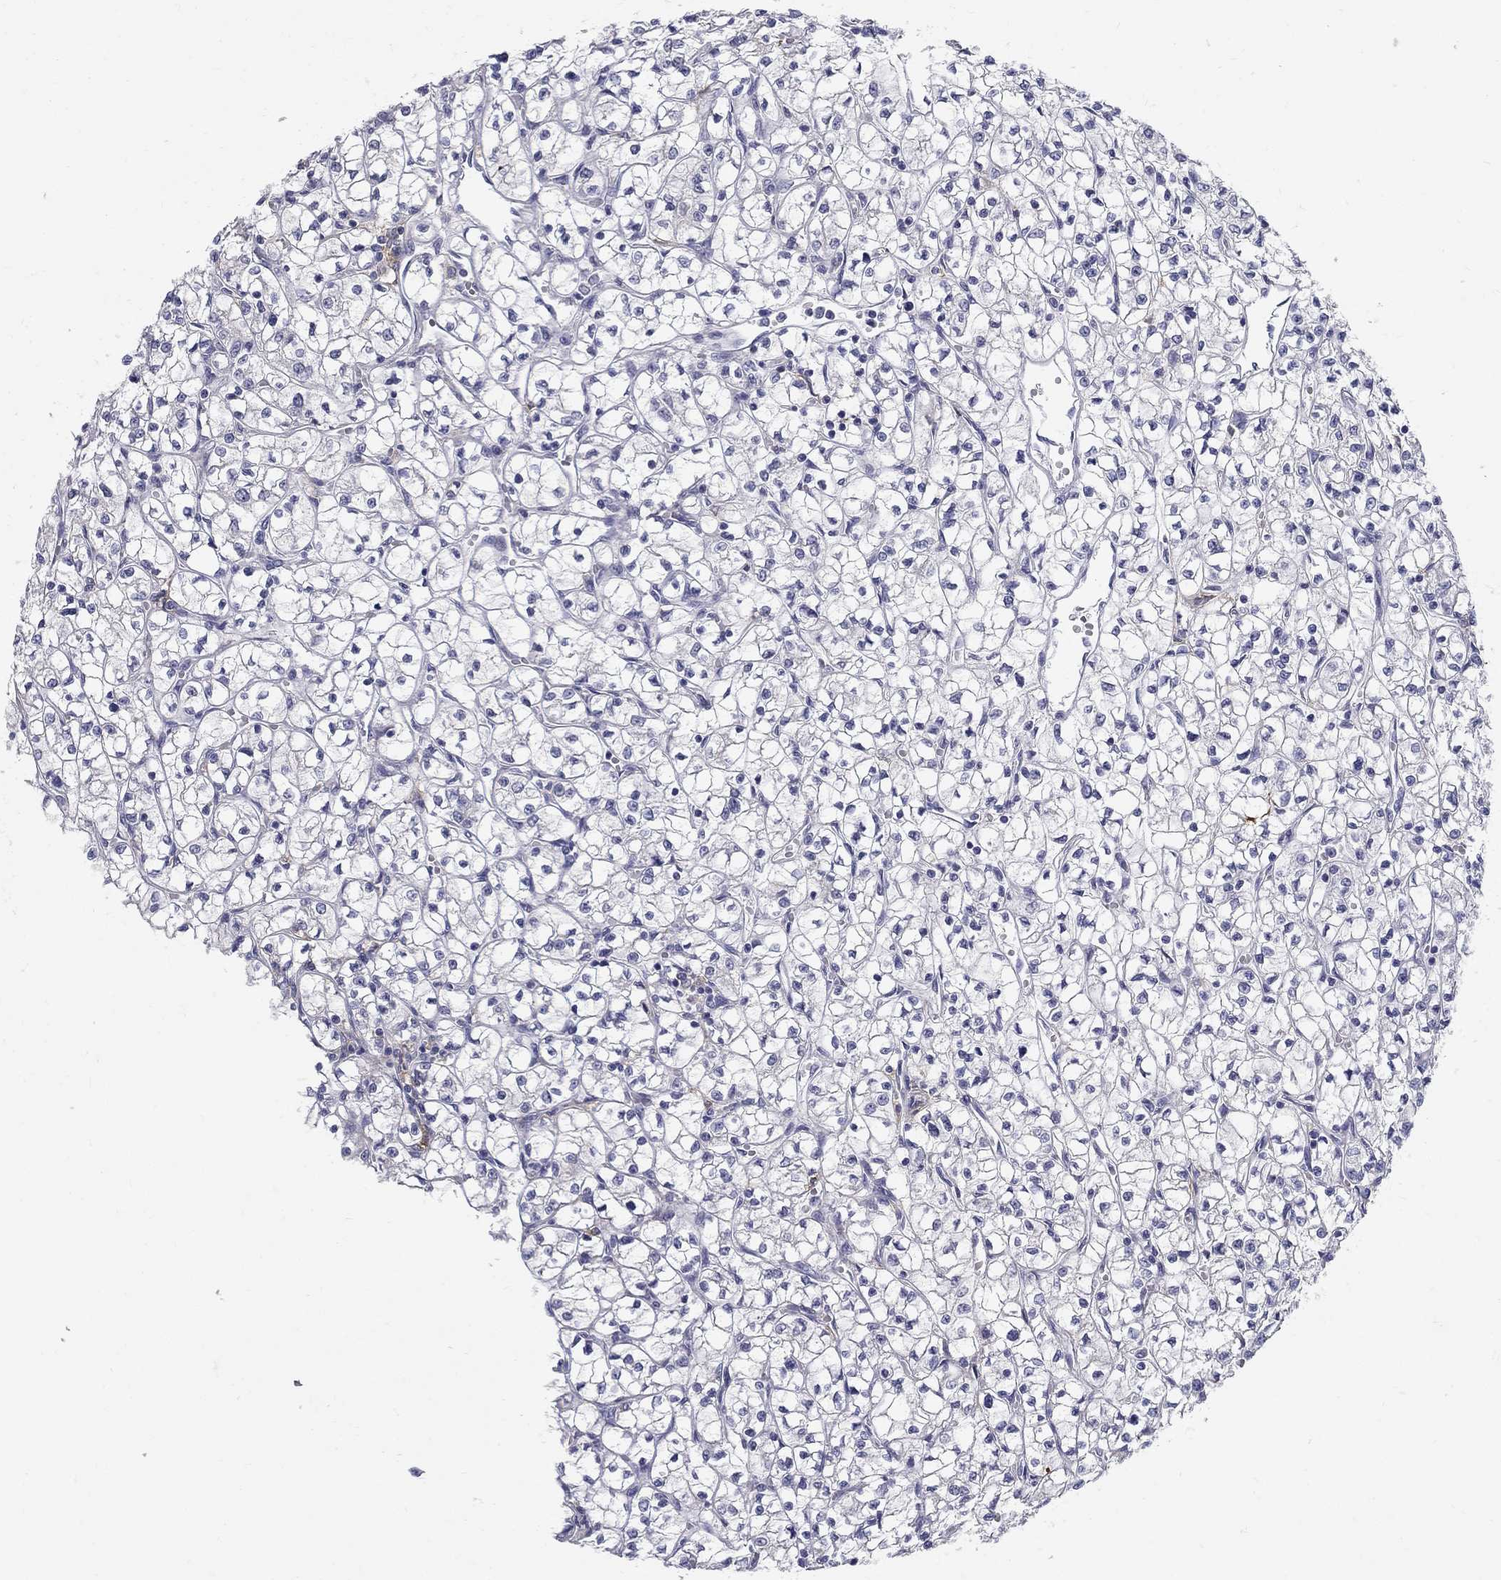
{"staining": {"intensity": "negative", "quantity": "none", "location": "none"}, "tissue": "renal cancer", "cell_type": "Tumor cells", "image_type": "cancer", "snomed": [{"axis": "morphology", "description": "Adenocarcinoma, NOS"}, {"axis": "topography", "description": "Kidney"}], "caption": "Tumor cells are negative for protein expression in human renal adenocarcinoma.", "gene": "TP53TG5", "patient": {"sex": "female", "age": 64}}